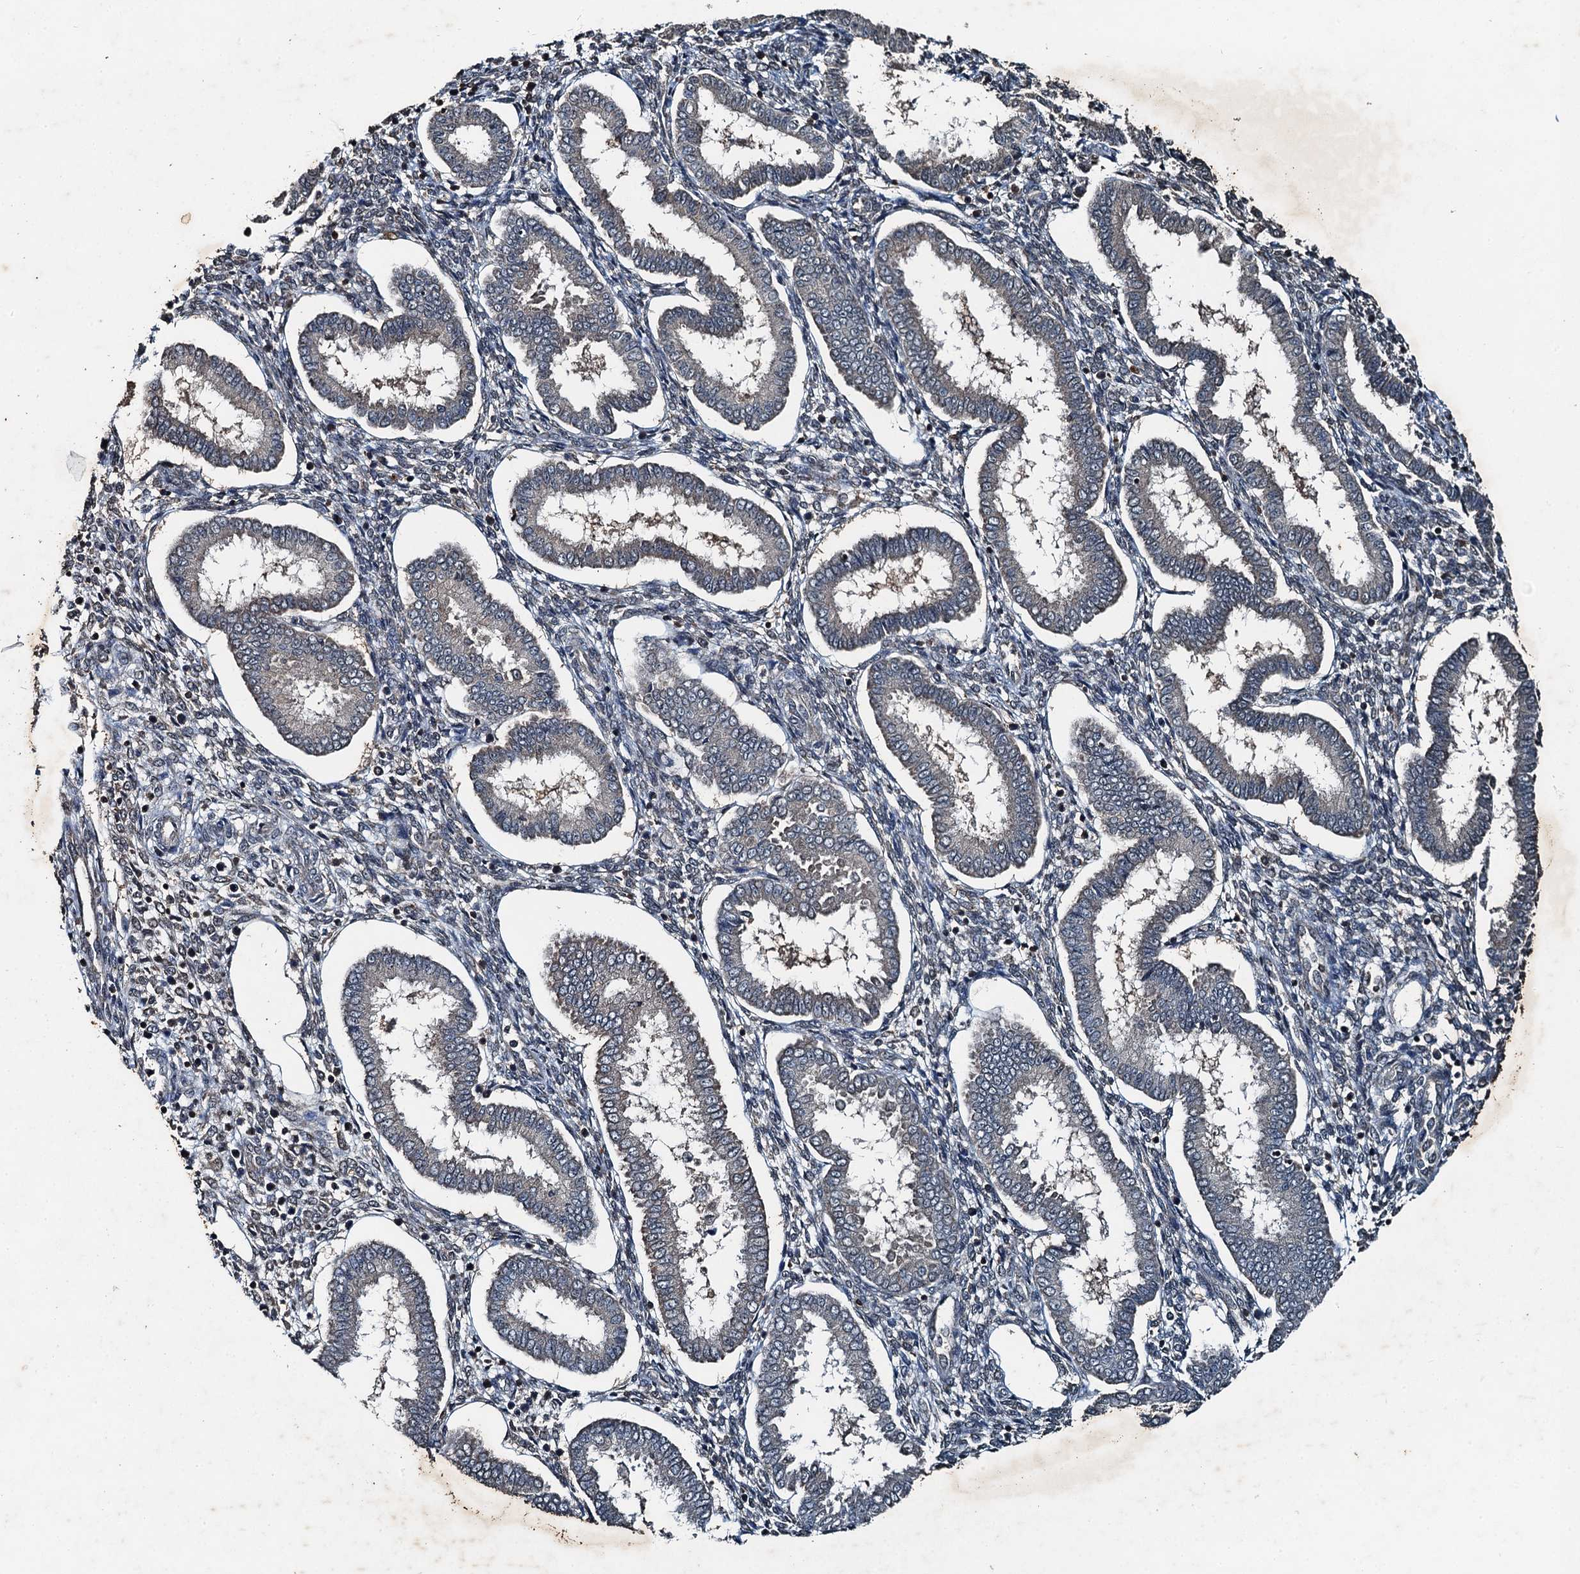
{"staining": {"intensity": "negative", "quantity": "none", "location": "none"}, "tissue": "endometrium", "cell_type": "Cells in endometrial stroma", "image_type": "normal", "snomed": [{"axis": "morphology", "description": "Normal tissue, NOS"}, {"axis": "topography", "description": "Endometrium"}], "caption": "Image shows no significant protein staining in cells in endometrial stroma of benign endometrium. The staining is performed using DAB (3,3'-diaminobenzidine) brown chromogen with nuclei counter-stained in using hematoxylin.", "gene": "TCTN1", "patient": {"sex": "female", "age": 24}}